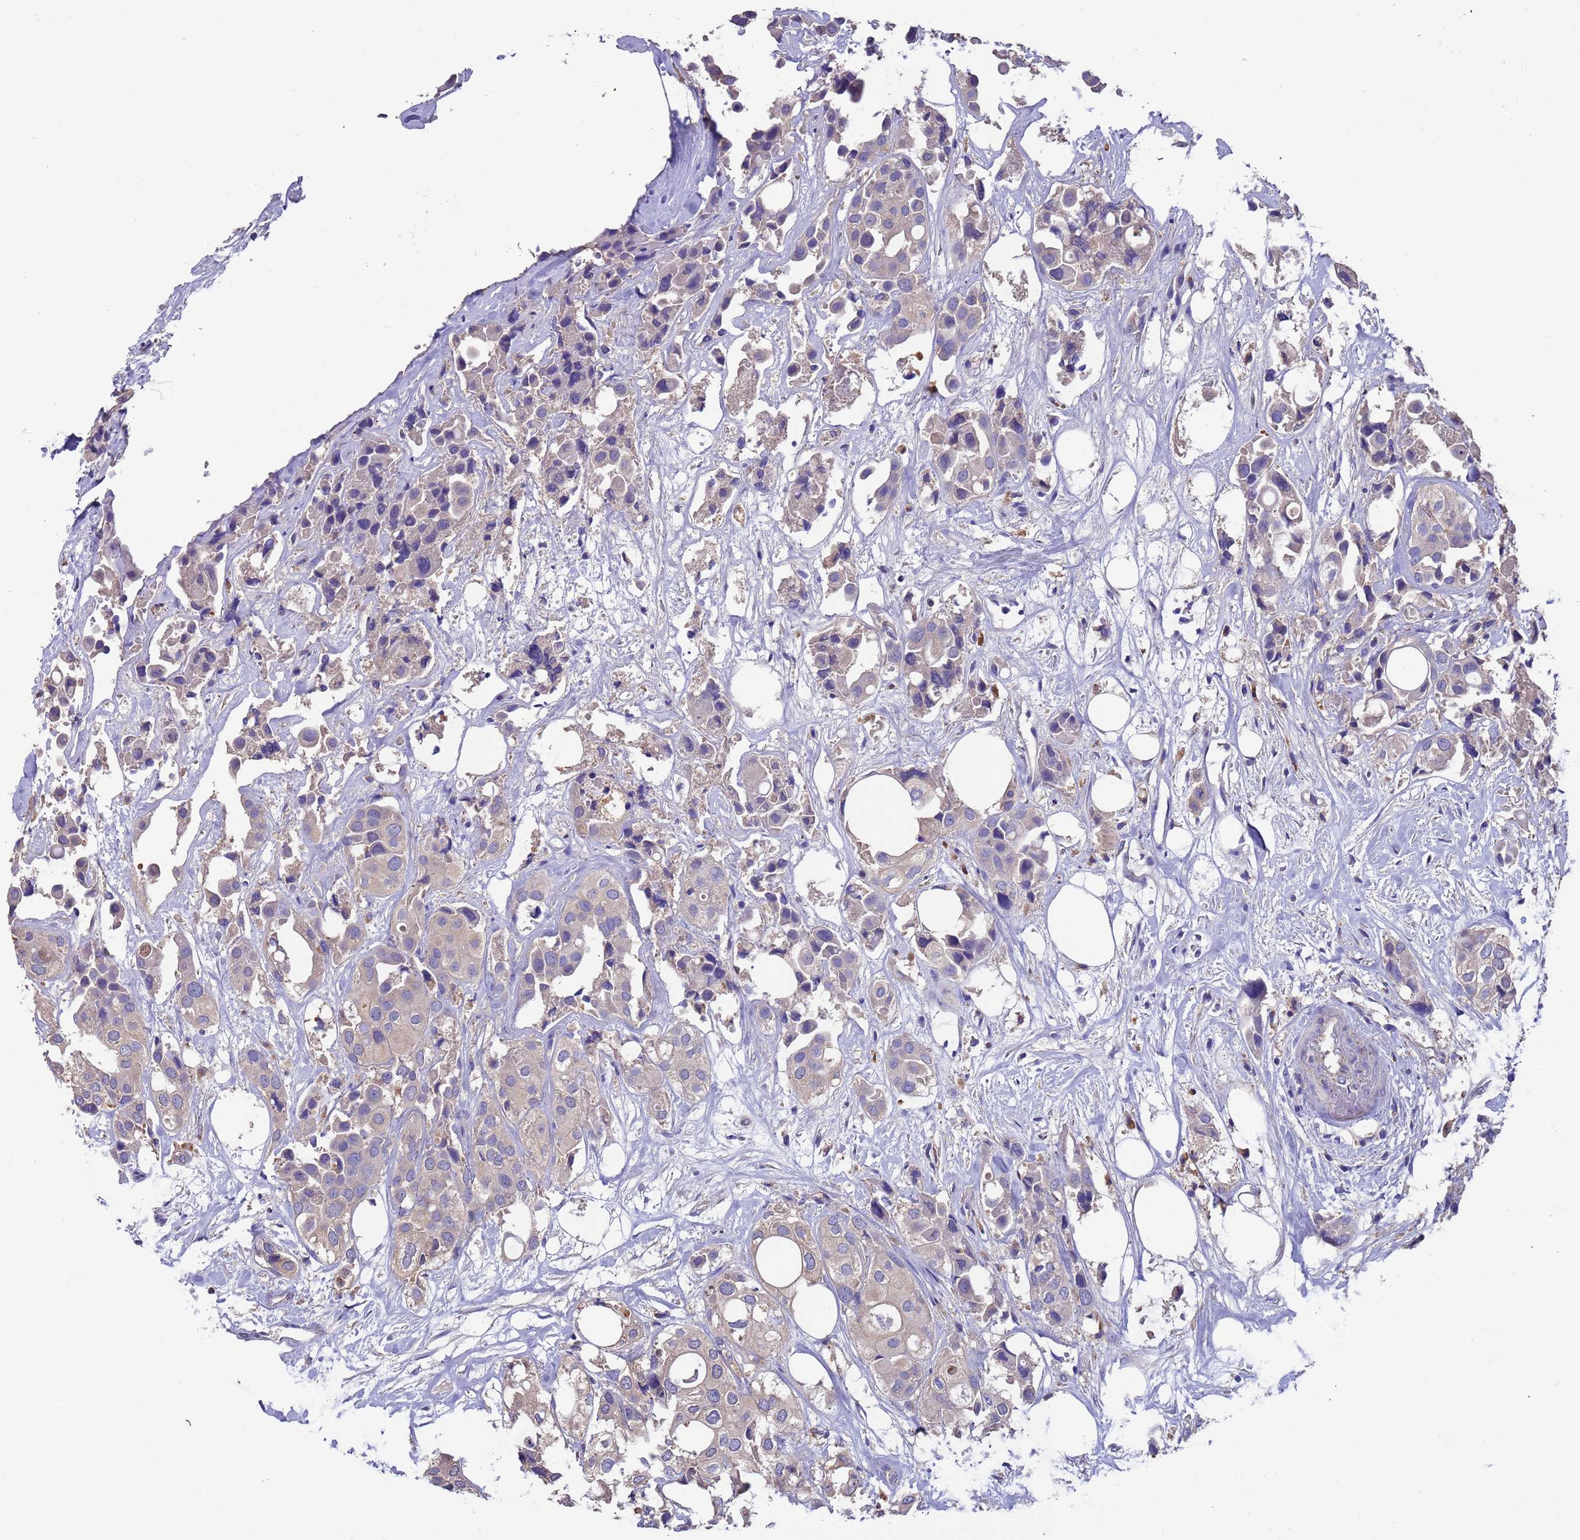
{"staining": {"intensity": "weak", "quantity": "<25%", "location": "cytoplasmic/membranous"}, "tissue": "urothelial cancer", "cell_type": "Tumor cells", "image_type": "cancer", "snomed": [{"axis": "morphology", "description": "Urothelial carcinoma, High grade"}, {"axis": "topography", "description": "Urinary bladder"}], "caption": "An IHC photomicrograph of urothelial cancer is shown. There is no staining in tumor cells of urothelial cancer.", "gene": "SRL", "patient": {"sex": "male", "age": 64}}